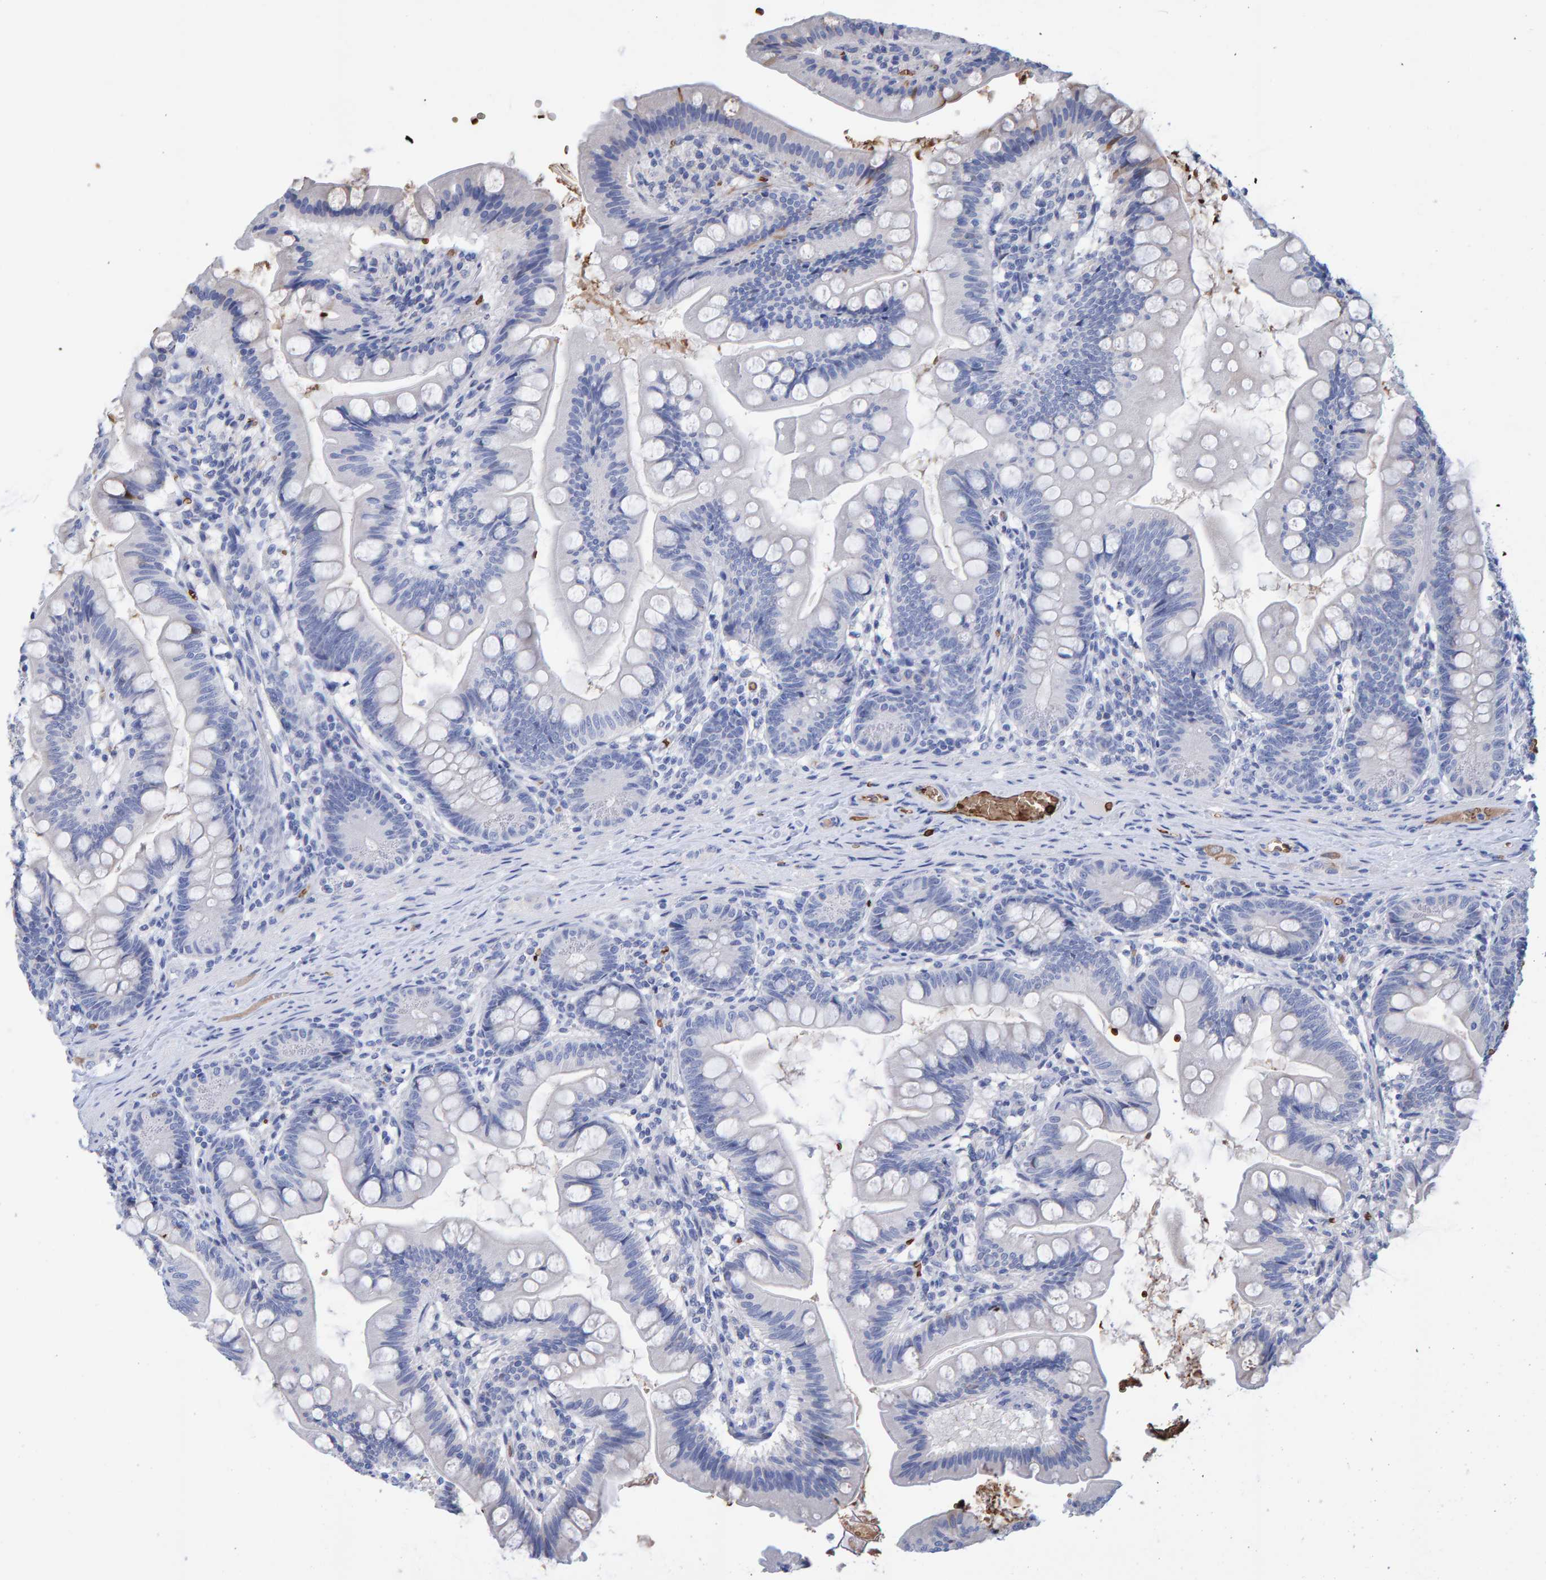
{"staining": {"intensity": "weak", "quantity": "25%-75%", "location": "cytoplasmic/membranous"}, "tissue": "small intestine", "cell_type": "Glandular cells", "image_type": "normal", "snomed": [{"axis": "morphology", "description": "Normal tissue, NOS"}, {"axis": "topography", "description": "Small intestine"}], "caption": "Immunohistochemical staining of benign small intestine shows weak cytoplasmic/membranous protein expression in about 25%-75% of glandular cells. The protein is shown in brown color, while the nuclei are stained blue.", "gene": "VPS9D1", "patient": {"sex": "male", "age": 7}}